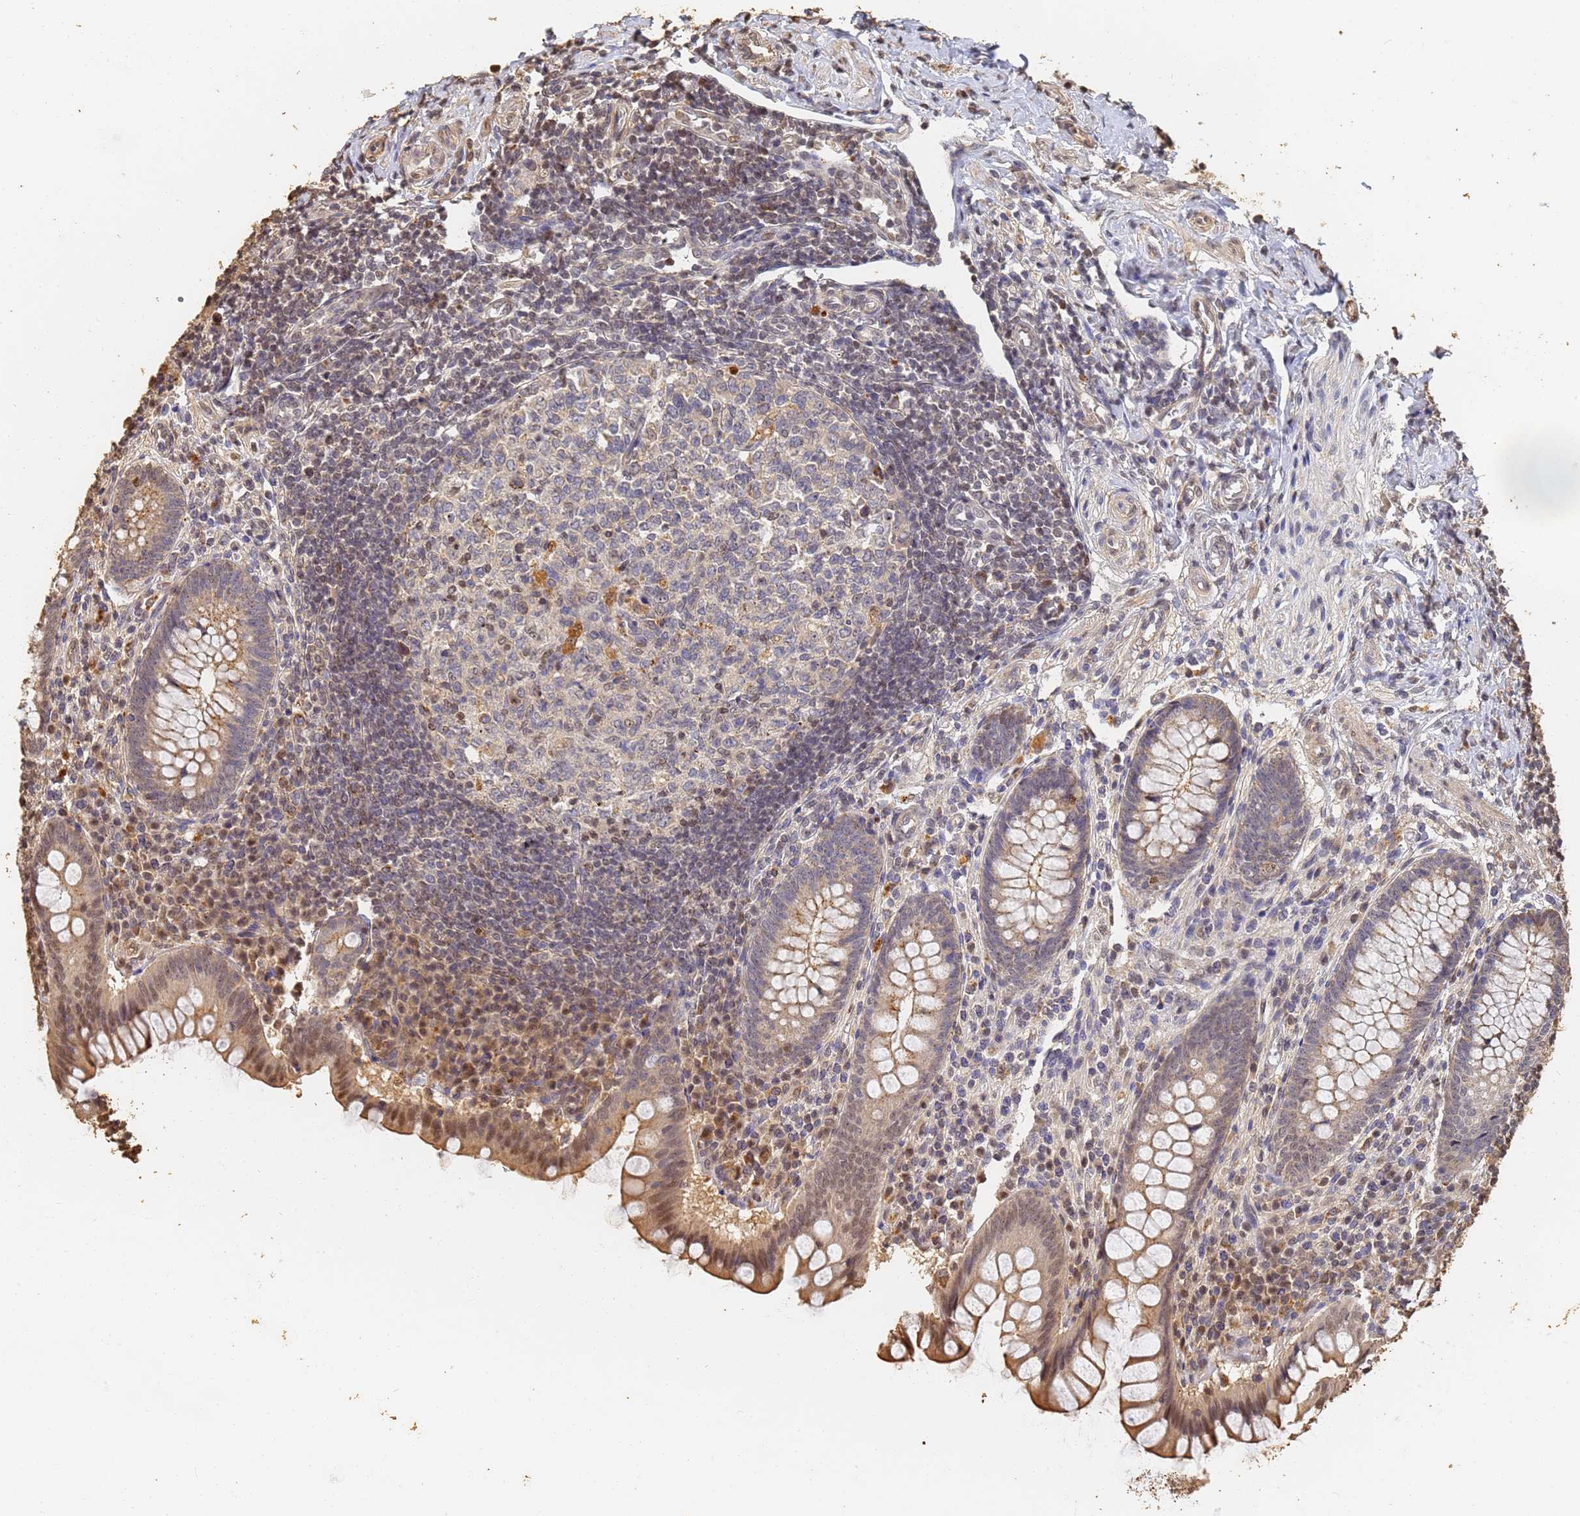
{"staining": {"intensity": "weak", "quantity": "<25%", "location": "cytoplasmic/membranous,nuclear"}, "tissue": "appendix", "cell_type": "Glandular cells", "image_type": "normal", "snomed": [{"axis": "morphology", "description": "Normal tissue, NOS"}, {"axis": "topography", "description": "Appendix"}], "caption": "High power microscopy photomicrograph of an IHC micrograph of benign appendix, revealing no significant positivity in glandular cells. Nuclei are stained in blue.", "gene": "JAK2", "patient": {"sex": "female", "age": 33}}